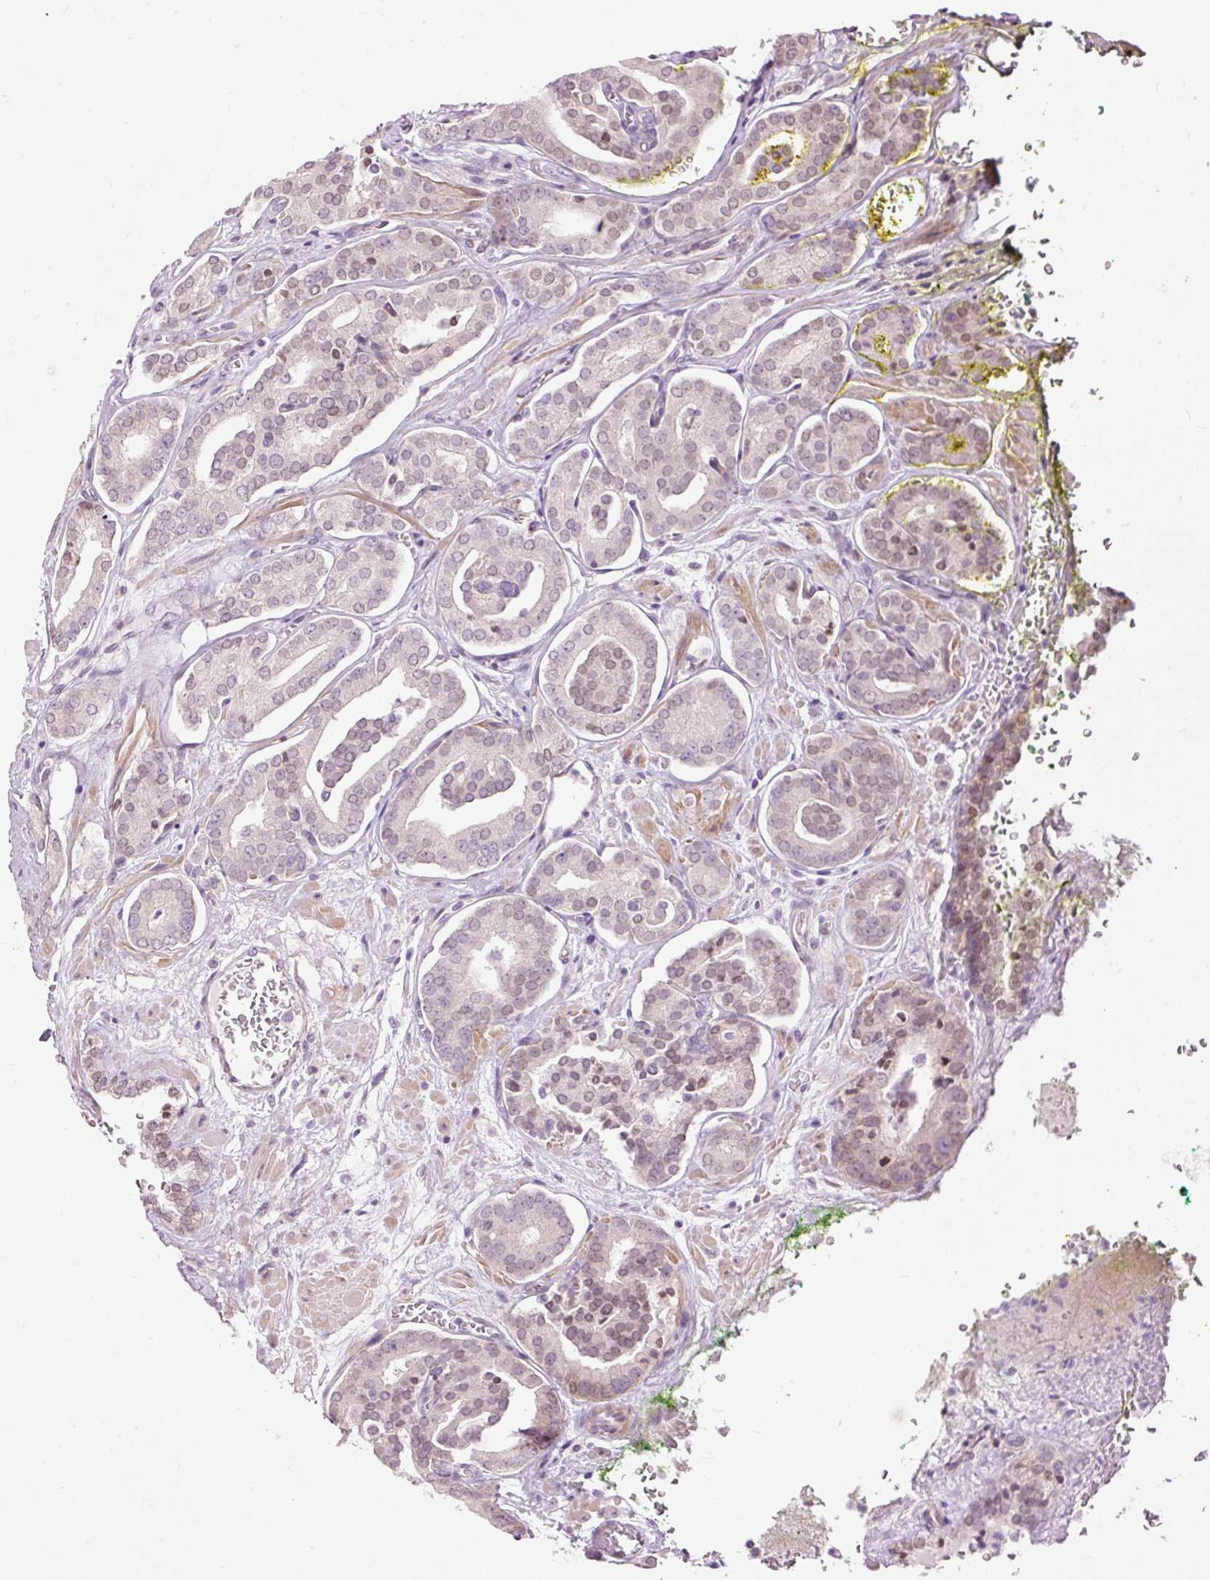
{"staining": {"intensity": "moderate", "quantity": "<25%", "location": "nuclear"}, "tissue": "prostate cancer", "cell_type": "Tumor cells", "image_type": "cancer", "snomed": [{"axis": "morphology", "description": "Adenocarcinoma, High grade"}, {"axis": "topography", "description": "Prostate"}], "caption": "Prostate cancer stained with a brown dye demonstrates moderate nuclear positive expression in about <25% of tumor cells.", "gene": "FCRL4", "patient": {"sex": "male", "age": 66}}